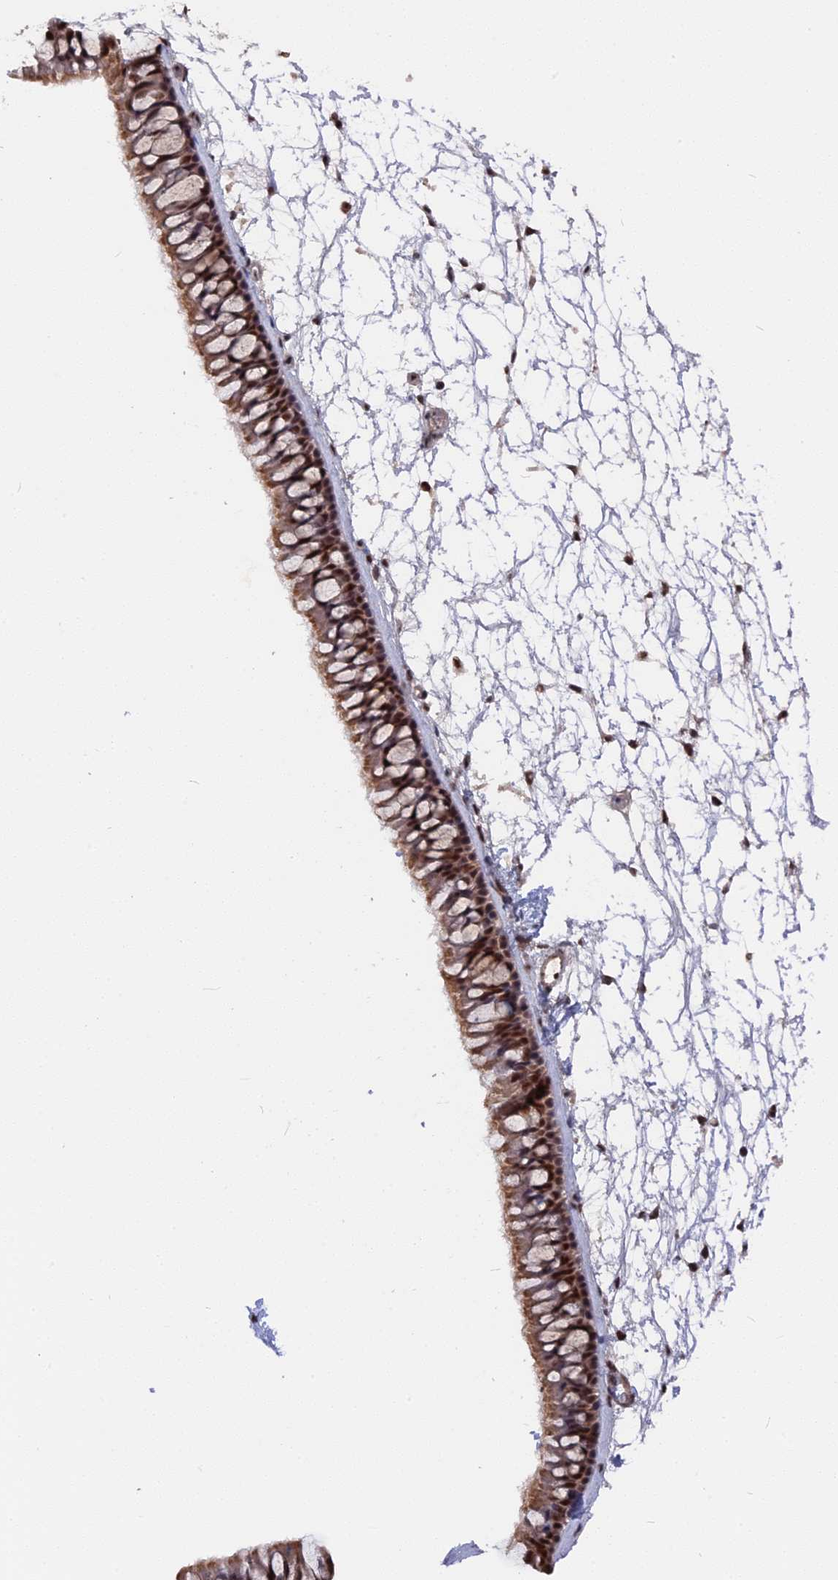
{"staining": {"intensity": "moderate", "quantity": ">75%", "location": "cytoplasmic/membranous,nuclear"}, "tissue": "nasopharynx", "cell_type": "Respiratory epithelial cells", "image_type": "normal", "snomed": [{"axis": "morphology", "description": "Normal tissue, NOS"}, {"axis": "topography", "description": "Nasopharynx"}], "caption": "Immunohistochemistry (DAB) staining of unremarkable human nasopharynx demonstrates moderate cytoplasmic/membranous,nuclear protein expression in approximately >75% of respiratory epithelial cells.", "gene": "SF3A2", "patient": {"sex": "male", "age": 64}}